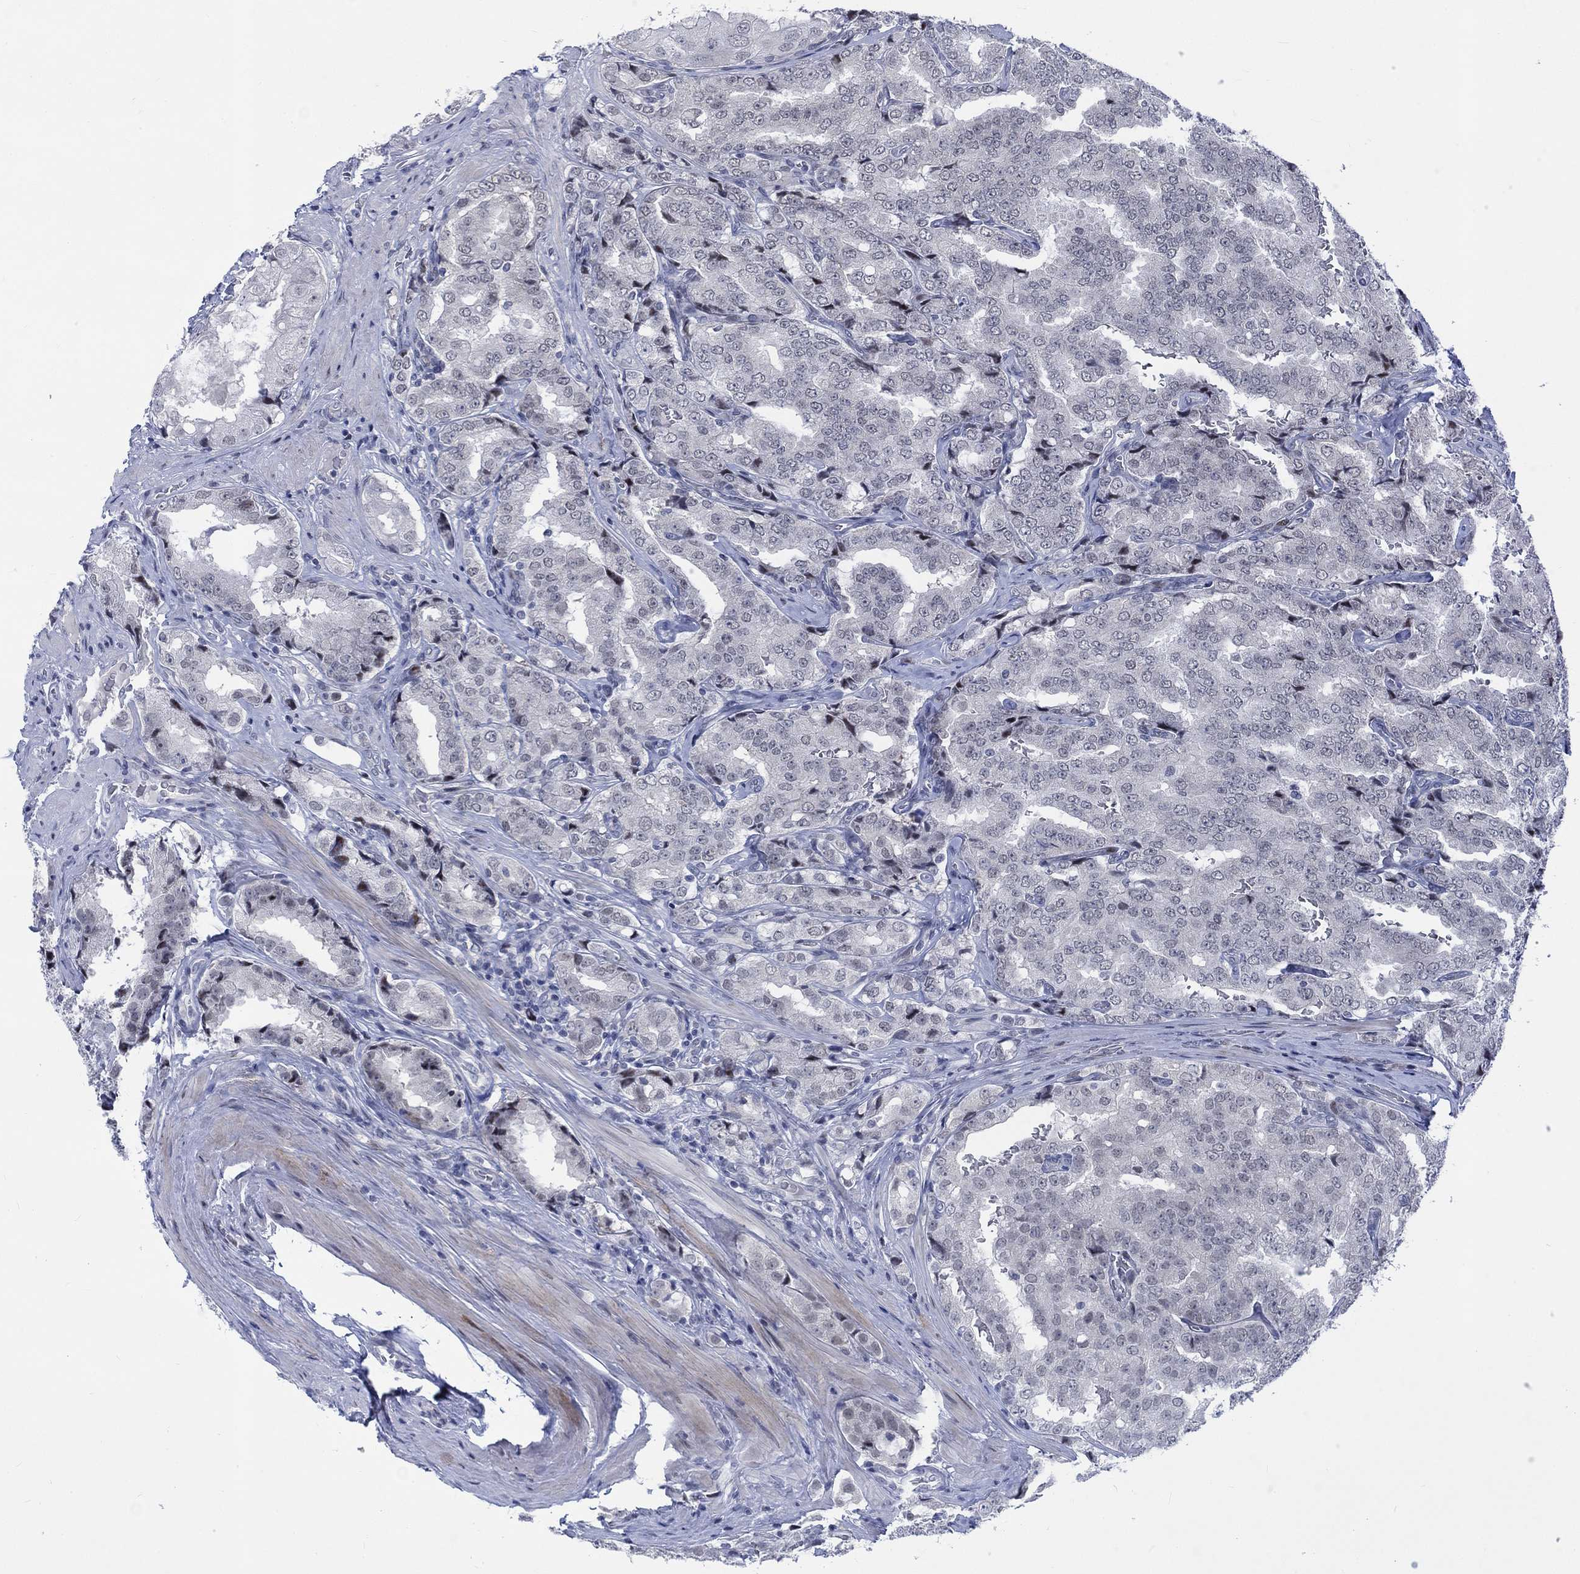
{"staining": {"intensity": "negative", "quantity": "none", "location": "none"}, "tissue": "prostate cancer", "cell_type": "Tumor cells", "image_type": "cancer", "snomed": [{"axis": "morphology", "description": "Adenocarcinoma, NOS"}, {"axis": "topography", "description": "Prostate"}], "caption": "Histopathology image shows no protein staining in tumor cells of adenocarcinoma (prostate) tissue.", "gene": "NEU3", "patient": {"sex": "male", "age": 65}}